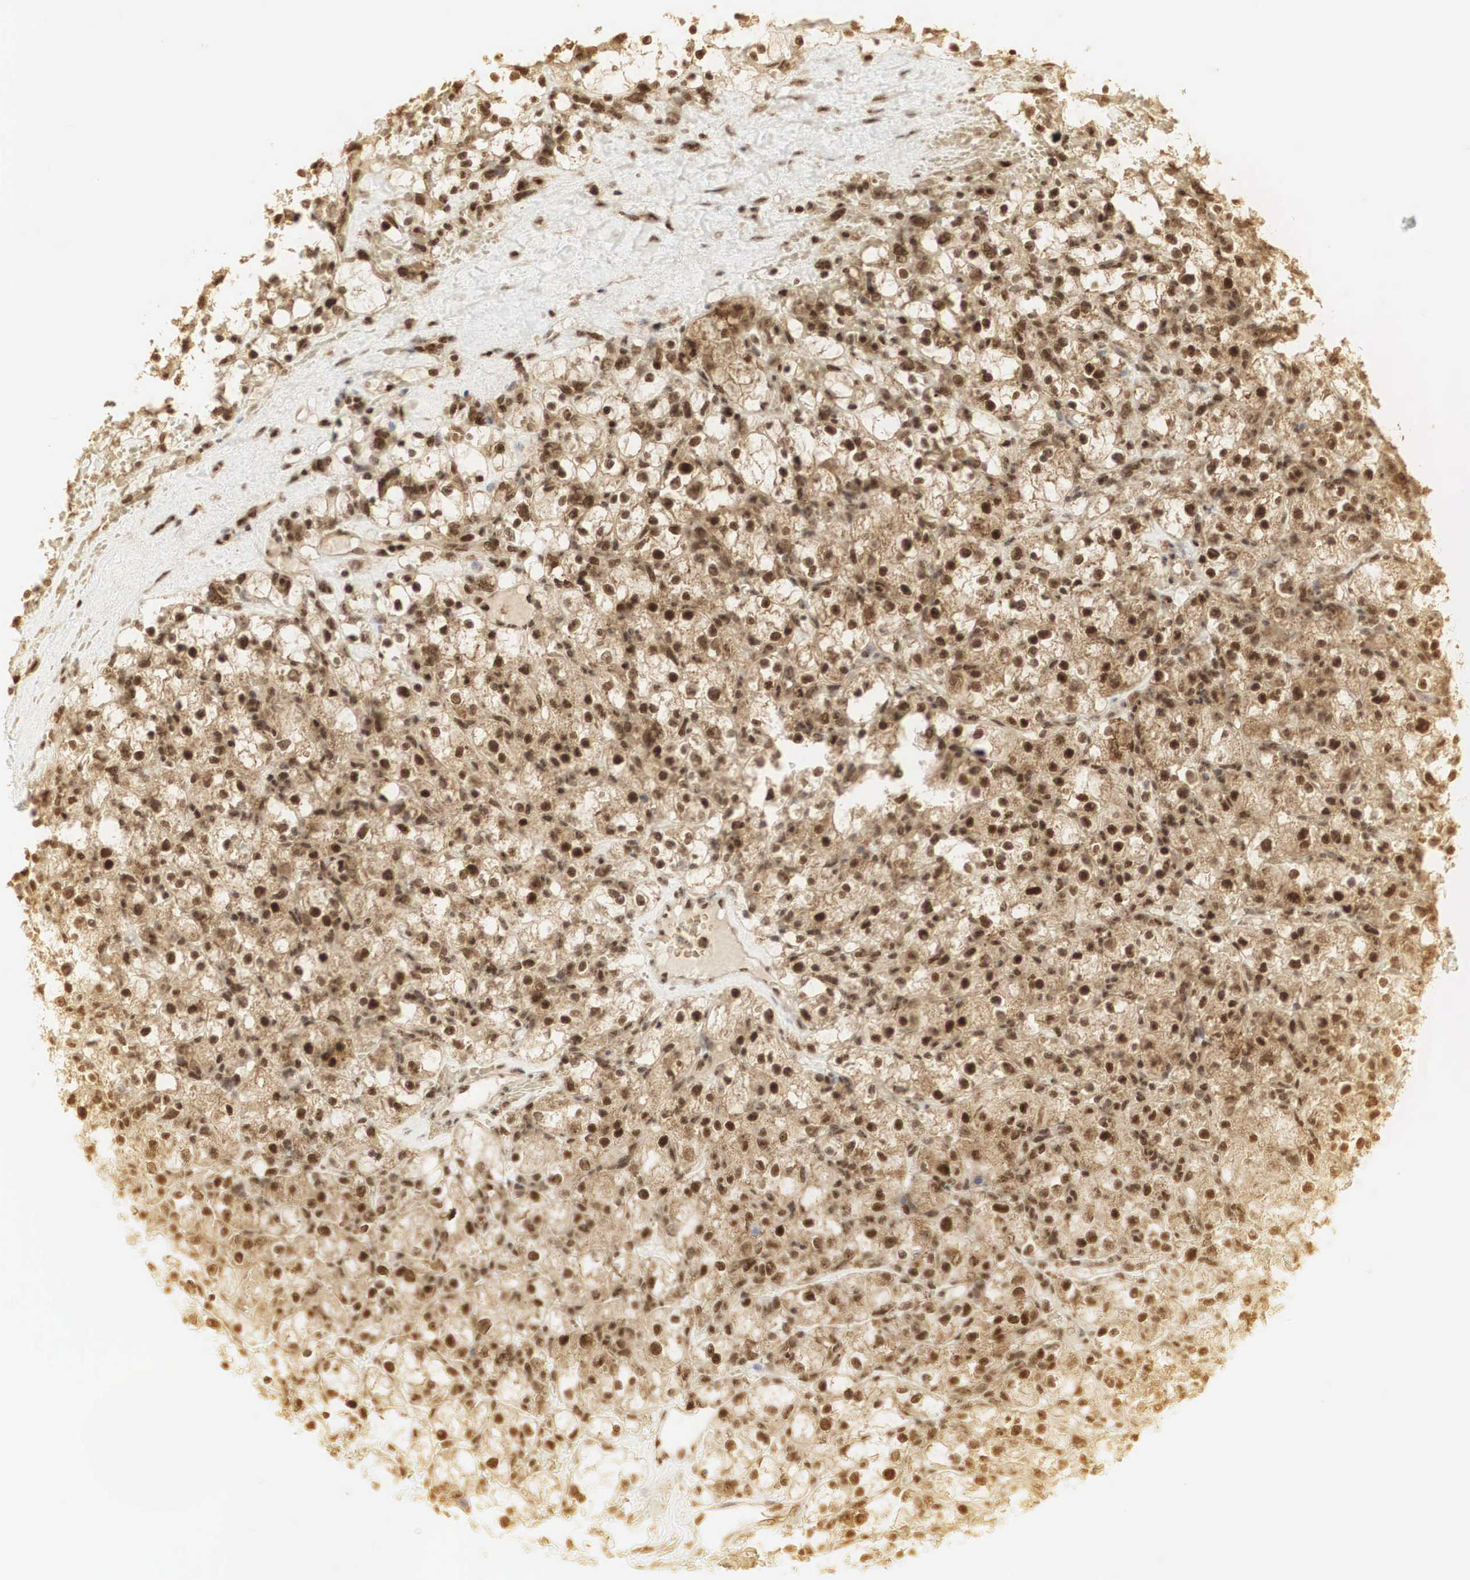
{"staining": {"intensity": "strong", "quantity": ">75%", "location": "cytoplasmic/membranous,nuclear"}, "tissue": "renal cancer", "cell_type": "Tumor cells", "image_type": "cancer", "snomed": [{"axis": "morphology", "description": "Adenocarcinoma, NOS"}, {"axis": "topography", "description": "Kidney"}], "caption": "Immunohistochemistry (IHC) (DAB (3,3'-diaminobenzidine)) staining of human renal adenocarcinoma shows strong cytoplasmic/membranous and nuclear protein staining in approximately >75% of tumor cells. (DAB (3,3'-diaminobenzidine) = brown stain, brightfield microscopy at high magnification).", "gene": "RNF113A", "patient": {"sex": "female", "age": 83}}